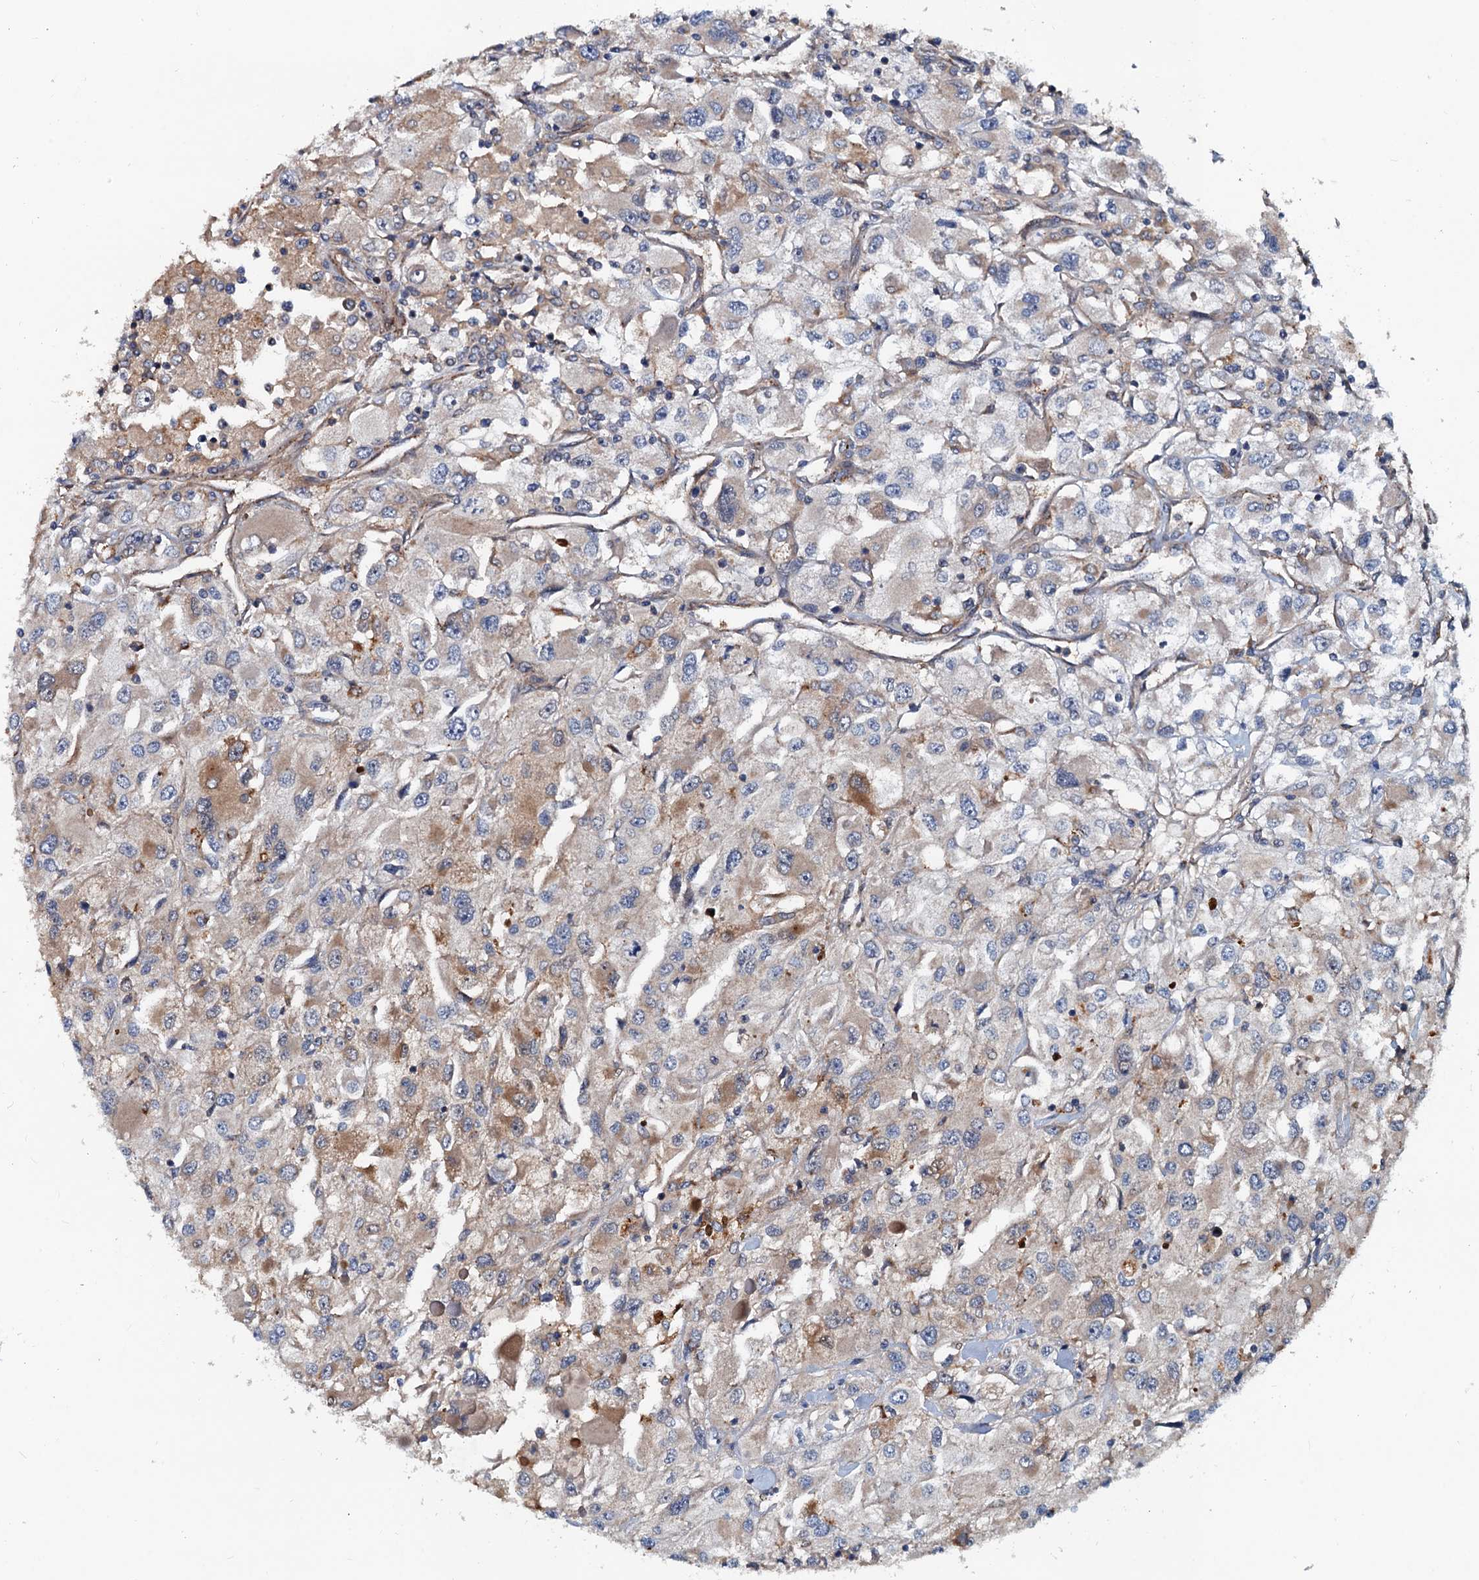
{"staining": {"intensity": "moderate", "quantity": "25%-75%", "location": "cytoplasmic/membranous"}, "tissue": "renal cancer", "cell_type": "Tumor cells", "image_type": "cancer", "snomed": [{"axis": "morphology", "description": "Adenocarcinoma, NOS"}, {"axis": "topography", "description": "Kidney"}], "caption": "Protein expression analysis of human renal cancer (adenocarcinoma) reveals moderate cytoplasmic/membranous expression in about 25%-75% of tumor cells.", "gene": "EFL1", "patient": {"sex": "female", "age": 52}}